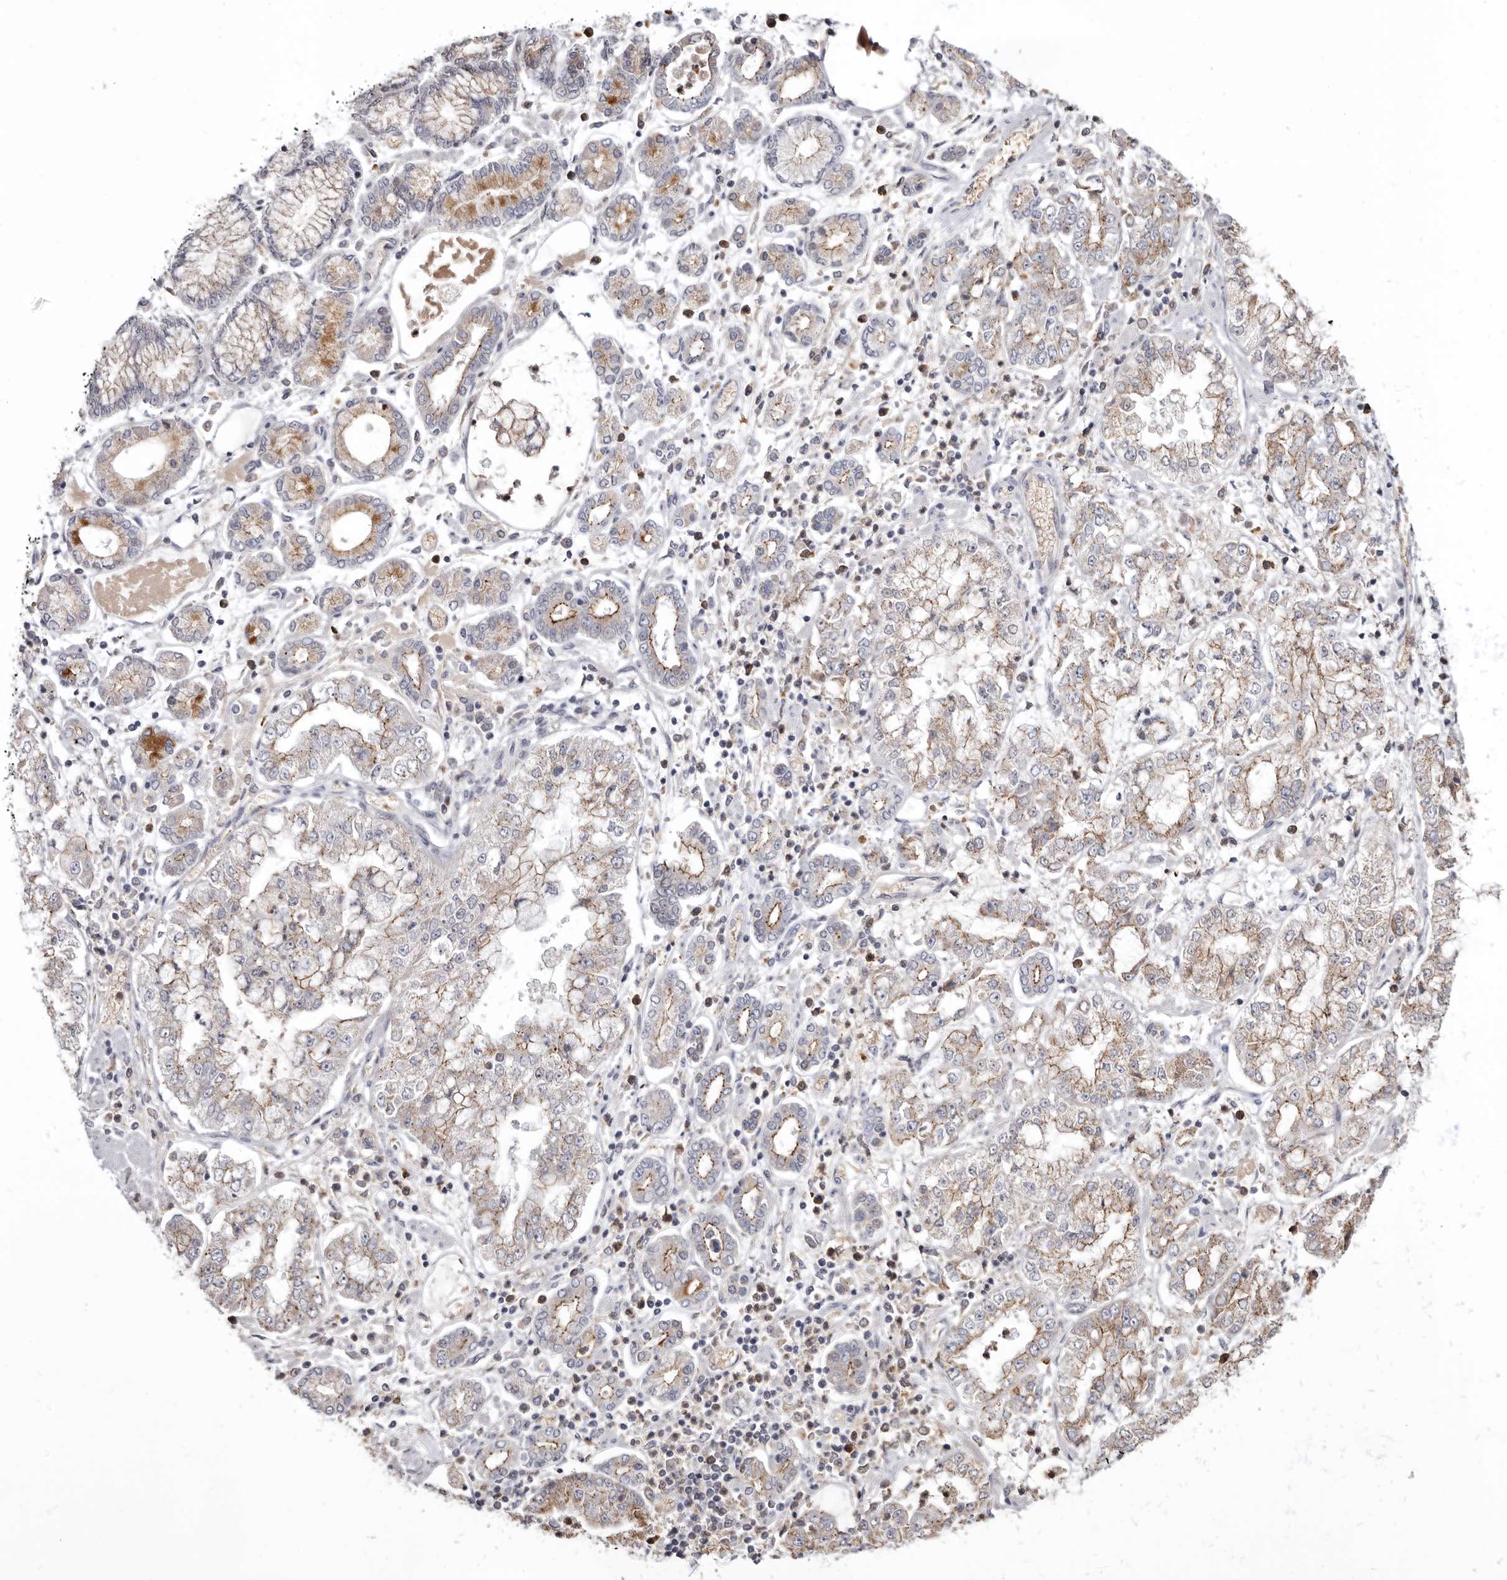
{"staining": {"intensity": "moderate", "quantity": ">75%", "location": "cytoplasmic/membranous"}, "tissue": "stomach cancer", "cell_type": "Tumor cells", "image_type": "cancer", "snomed": [{"axis": "morphology", "description": "Adenocarcinoma, NOS"}, {"axis": "topography", "description": "Stomach"}], "caption": "Immunohistochemistry (IHC) staining of stomach cancer, which displays medium levels of moderate cytoplasmic/membranous expression in about >75% of tumor cells indicating moderate cytoplasmic/membranous protein staining. The staining was performed using DAB (brown) for protein detection and nuclei were counterstained in hematoxylin (blue).", "gene": "CGN", "patient": {"sex": "male", "age": 76}}